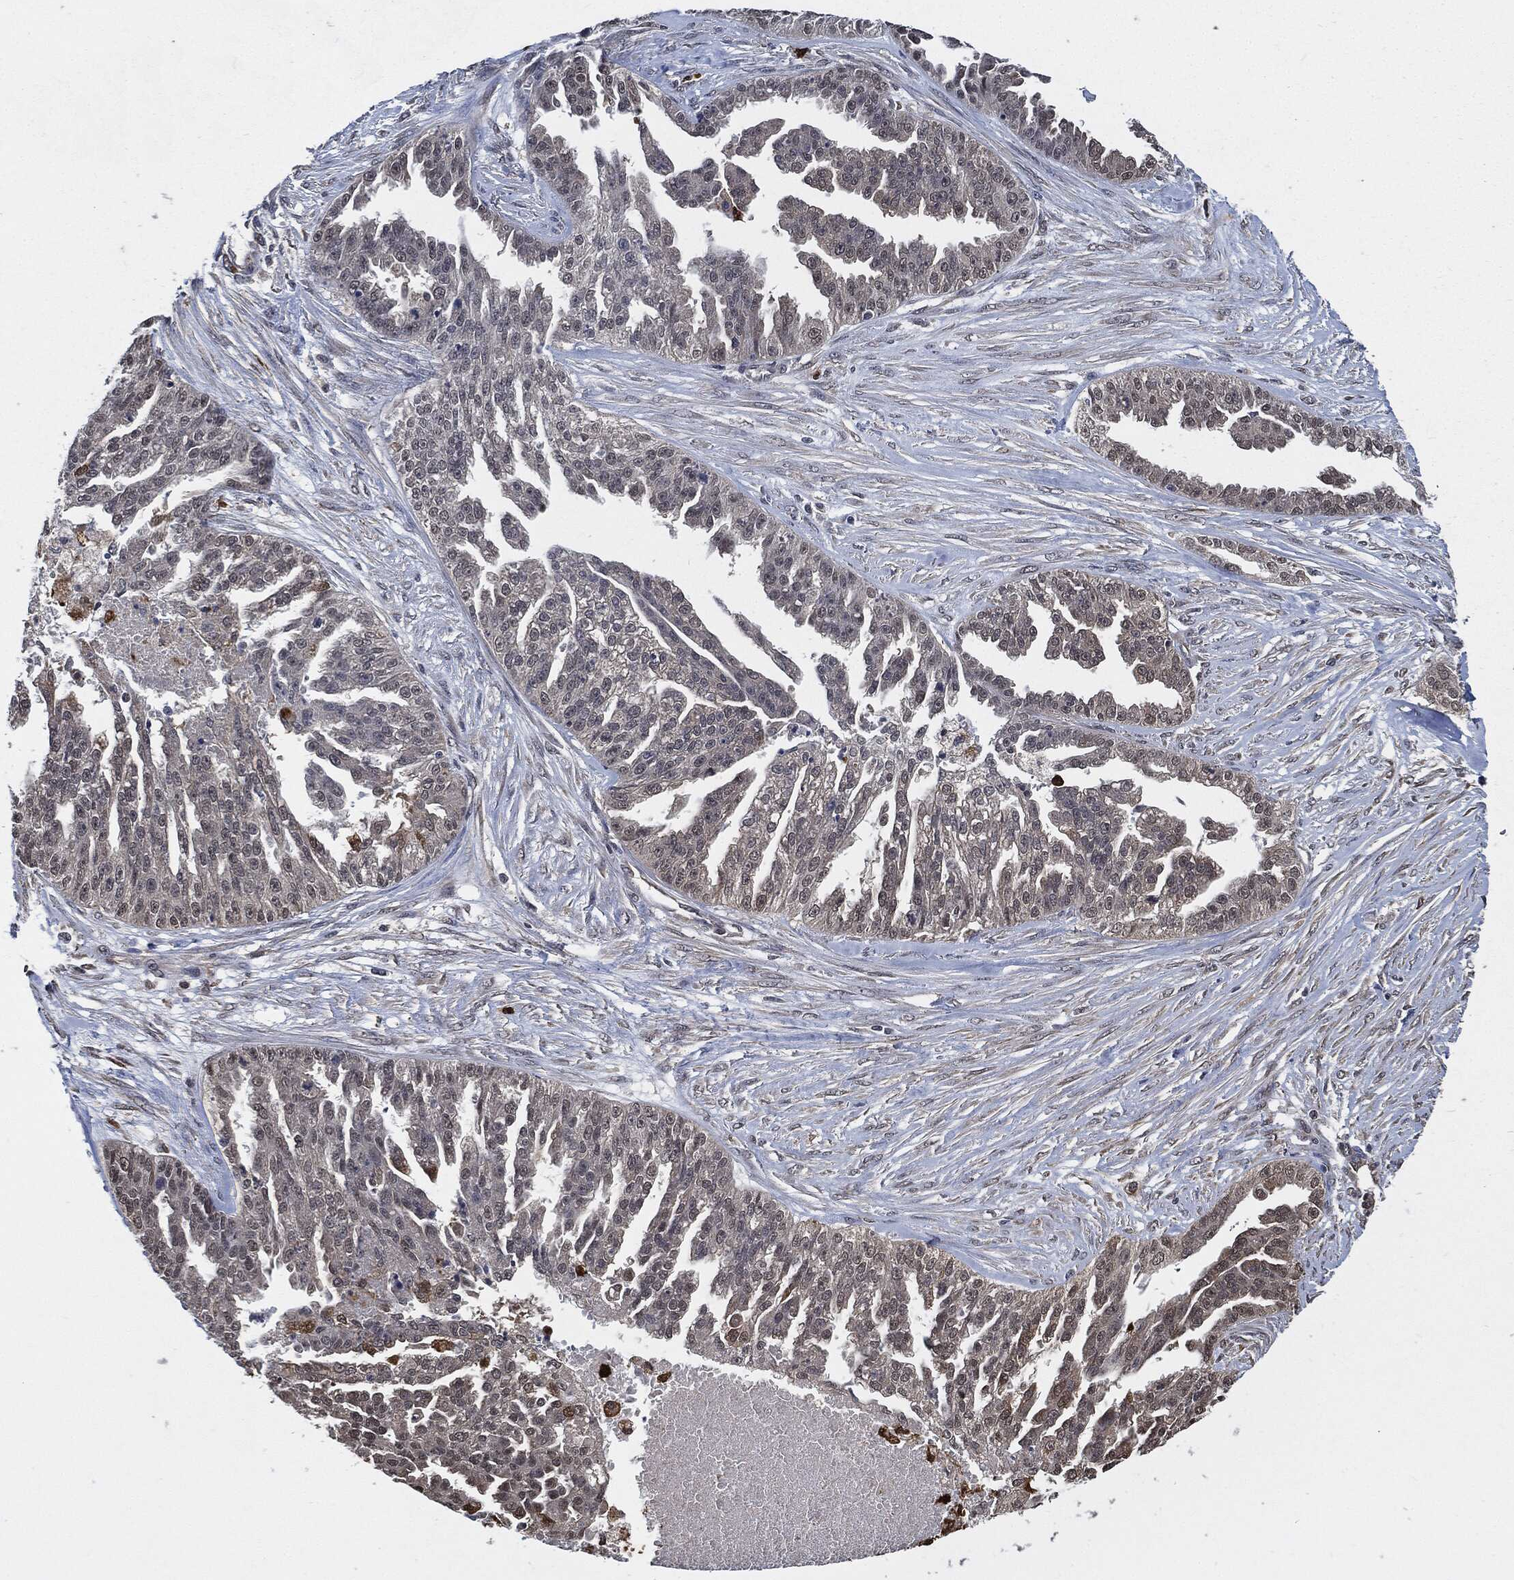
{"staining": {"intensity": "negative", "quantity": "none", "location": "none"}, "tissue": "ovarian cancer", "cell_type": "Tumor cells", "image_type": "cancer", "snomed": [{"axis": "morphology", "description": "Cystadenocarcinoma, serous, NOS"}, {"axis": "topography", "description": "Ovary"}], "caption": "Immunohistochemistry of human serous cystadenocarcinoma (ovarian) displays no positivity in tumor cells.", "gene": "S100A9", "patient": {"sex": "female", "age": 58}}